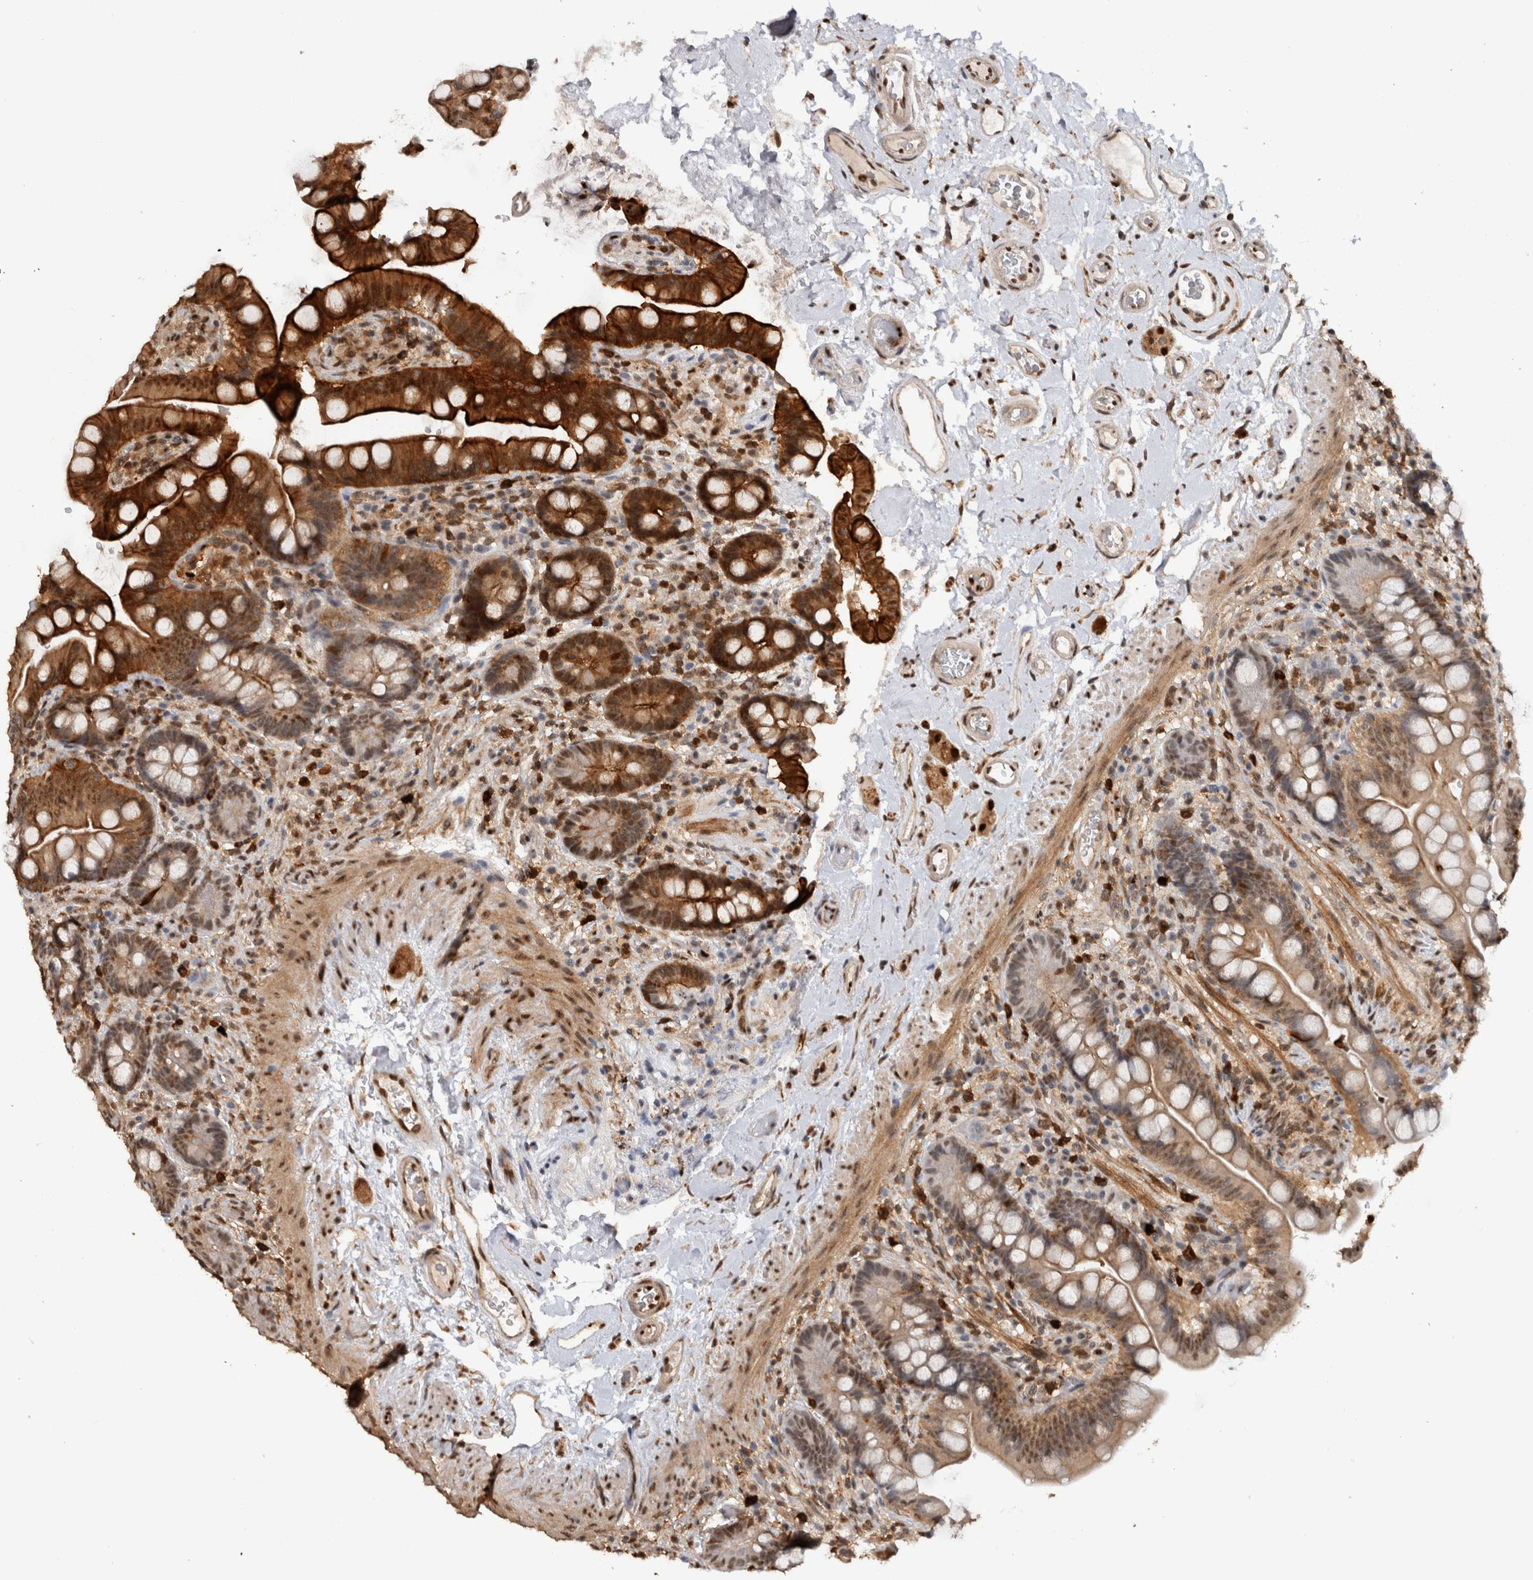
{"staining": {"intensity": "weak", "quantity": ">75%", "location": "cytoplasmic/membranous"}, "tissue": "colon", "cell_type": "Endothelial cells", "image_type": "normal", "snomed": [{"axis": "morphology", "description": "Normal tissue, NOS"}, {"axis": "topography", "description": "Smooth muscle"}, {"axis": "topography", "description": "Colon"}], "caption": "Colon stained with DAB (3,3'-diaminobenzidine) immunohistochemistry shows low levels of weak cytoplasmic/membranous positivity in about >75% of endothelial cells. Using DAB (3,3'-diaminobenzidine) (brown) and hematoxylin (blue) stains, captured at high magnification using brightfield microscopy.", "gene": "RPS6KA2", "patient": {"sex": "male", "age": 73}}